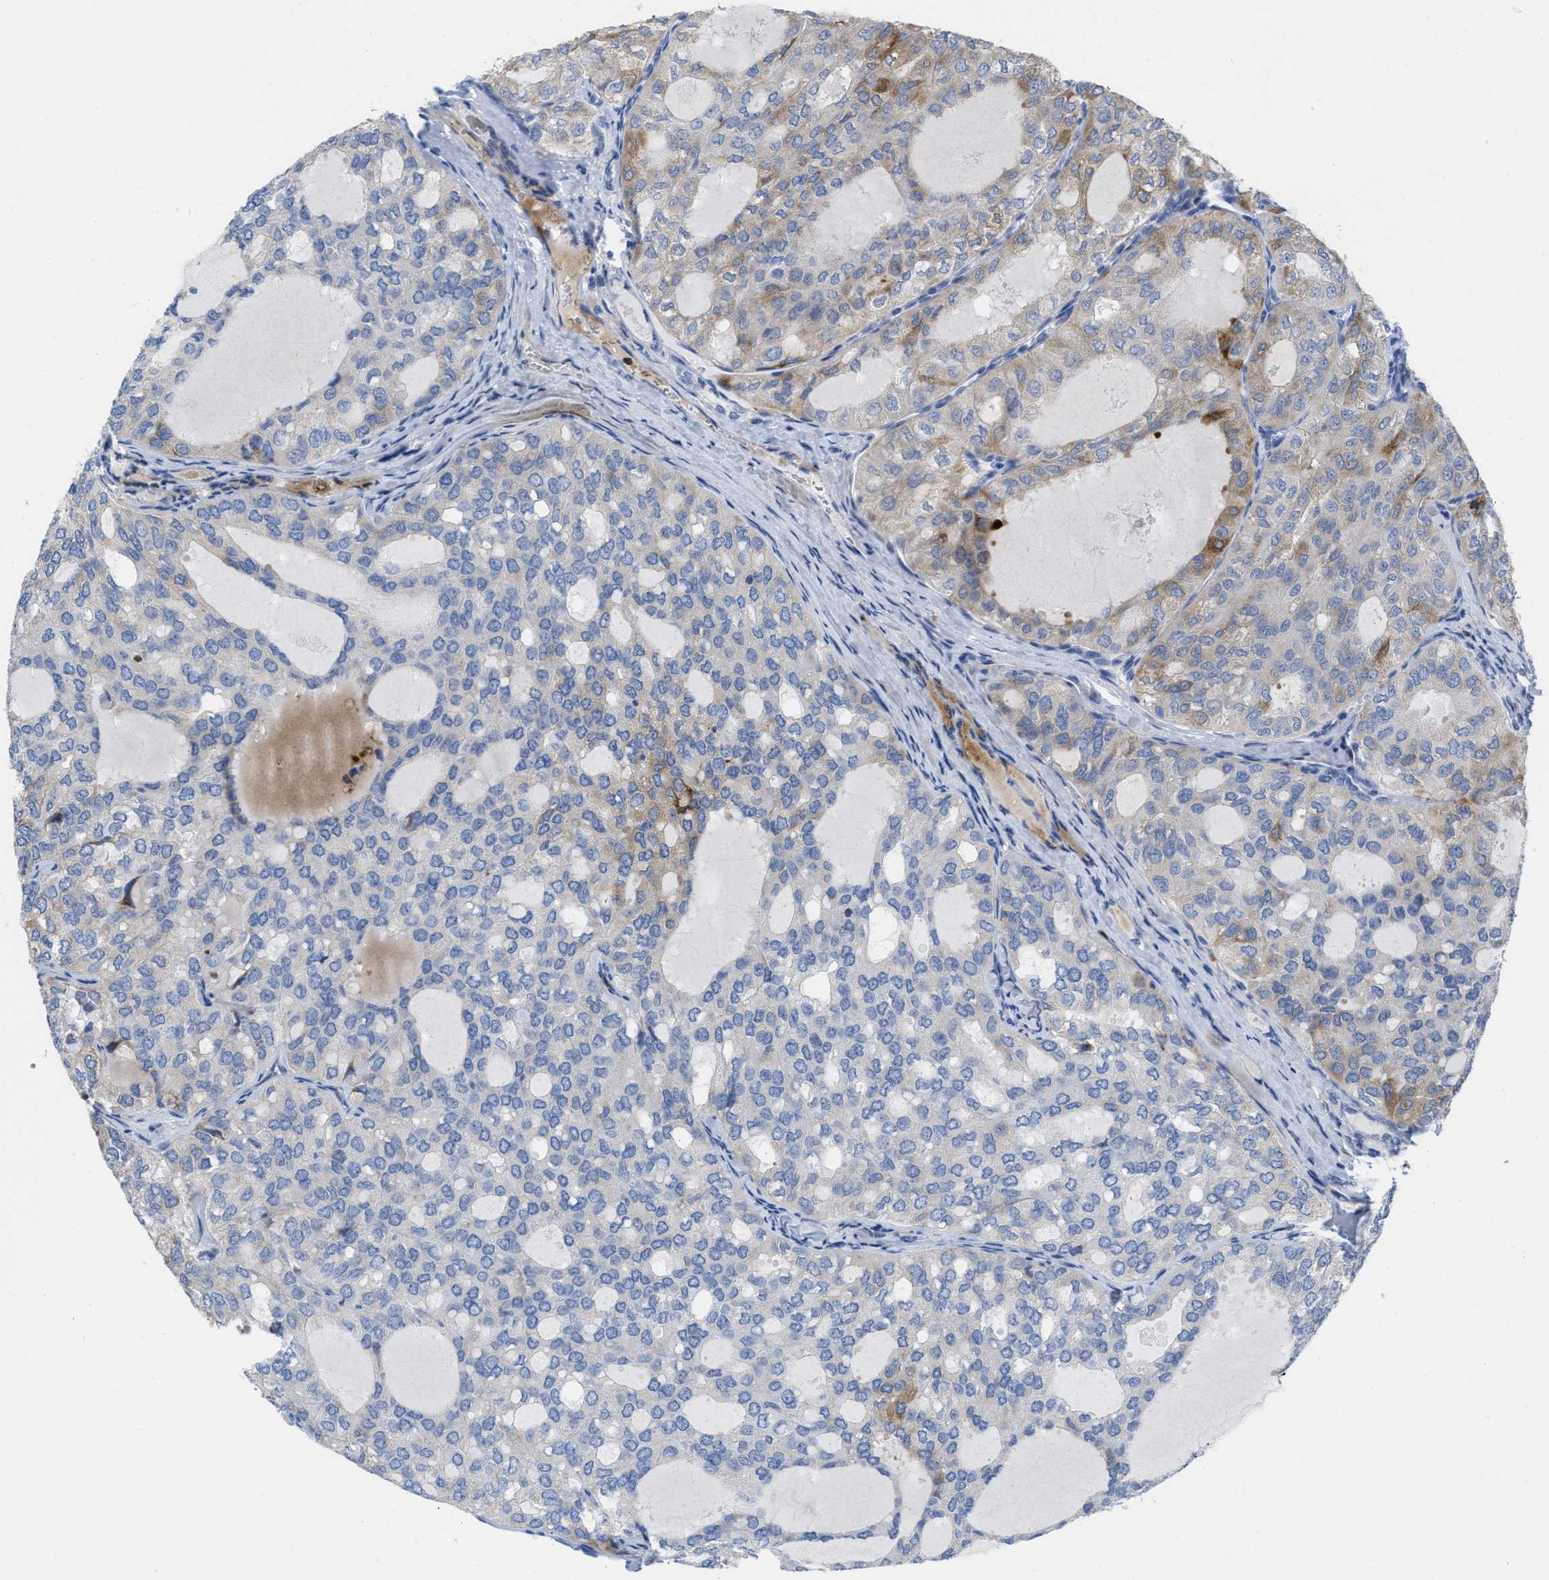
{"staining": {"intensity": "moderate", "quantity": "<25%", "location": "cytoplasmic/membranous"}, "tissue": "thyroid cancer", "cell_type": "Tumor cells", "image_type": "cancer", "snomed": [{"axis": "morphology", "description": "Follicular adenoma carcinoma, NOS"}, {"axis": "topography", "description": "Thyroid gland"}], "caption": "Tumor cells display low levels of moderate cytoplasmic/membranous staining in about <25% of cells in thyroid cancer. Using DAB (brown) and hematoxylin (blue) stains, captured at high magnification using brightfield microscopy.", "gene": "PRMT2", "patient": {"sex": "male", "age": 75}}